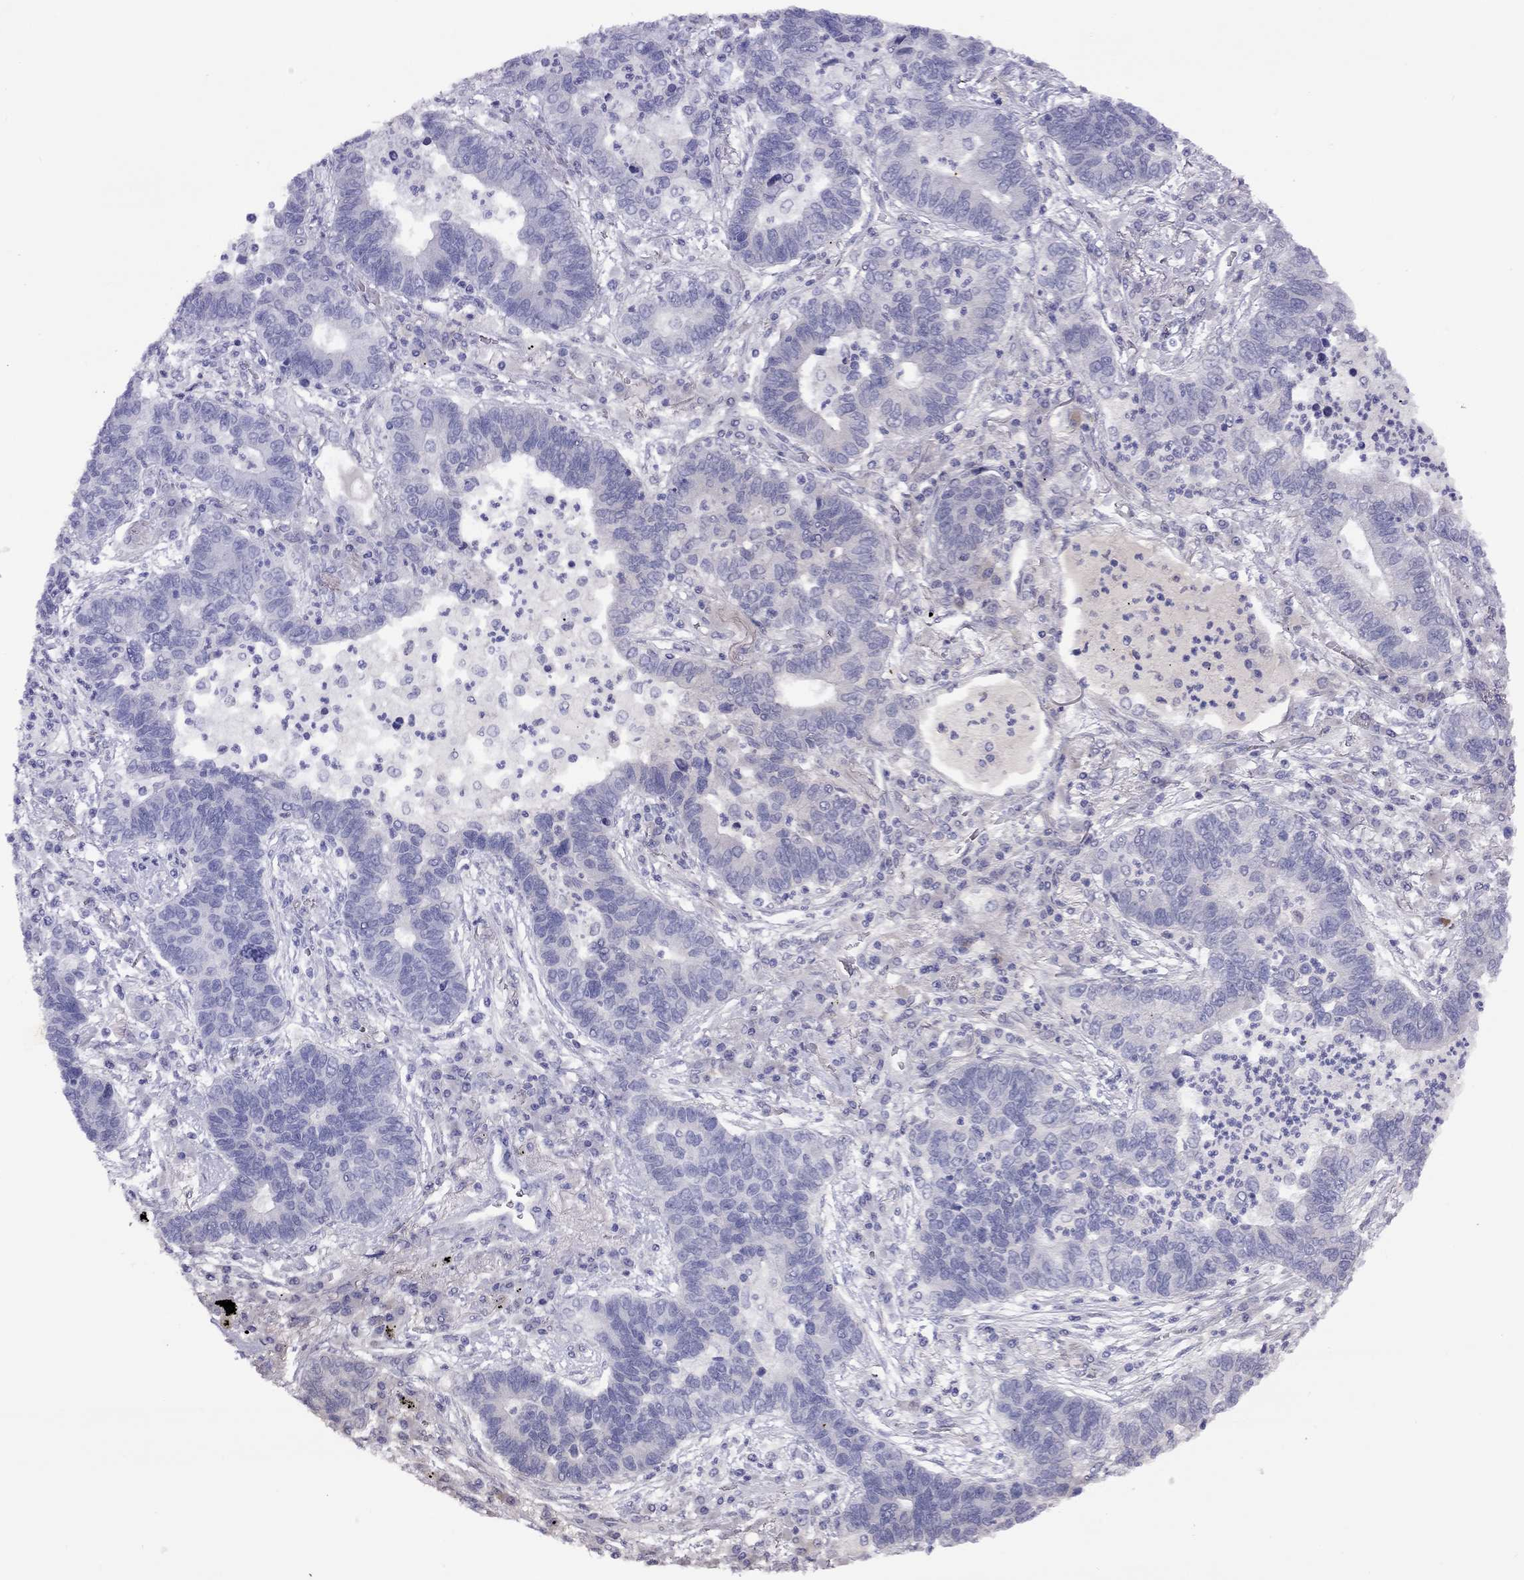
{"staining": {"intensity": "negative", "quantity": "none", "location": "none"}, "tissue": "lung cancer", "cell_type": "Tumor cells", "image_type": "cancer", "snomed": [{"axis": "morphology", "description": "Adenocarcinoma, NOS"}, {"axis": "topography", "description": "Lung"}], "caption": "This histopathology image is of lung cancer stained with immunohistochemistry (IHC) to label a protein in brown with the nuclei are counter-stained blue. There is no staining in tumor cells.", "gene": "CPNE4", "patient": {"sex": "female", "age": 57}}